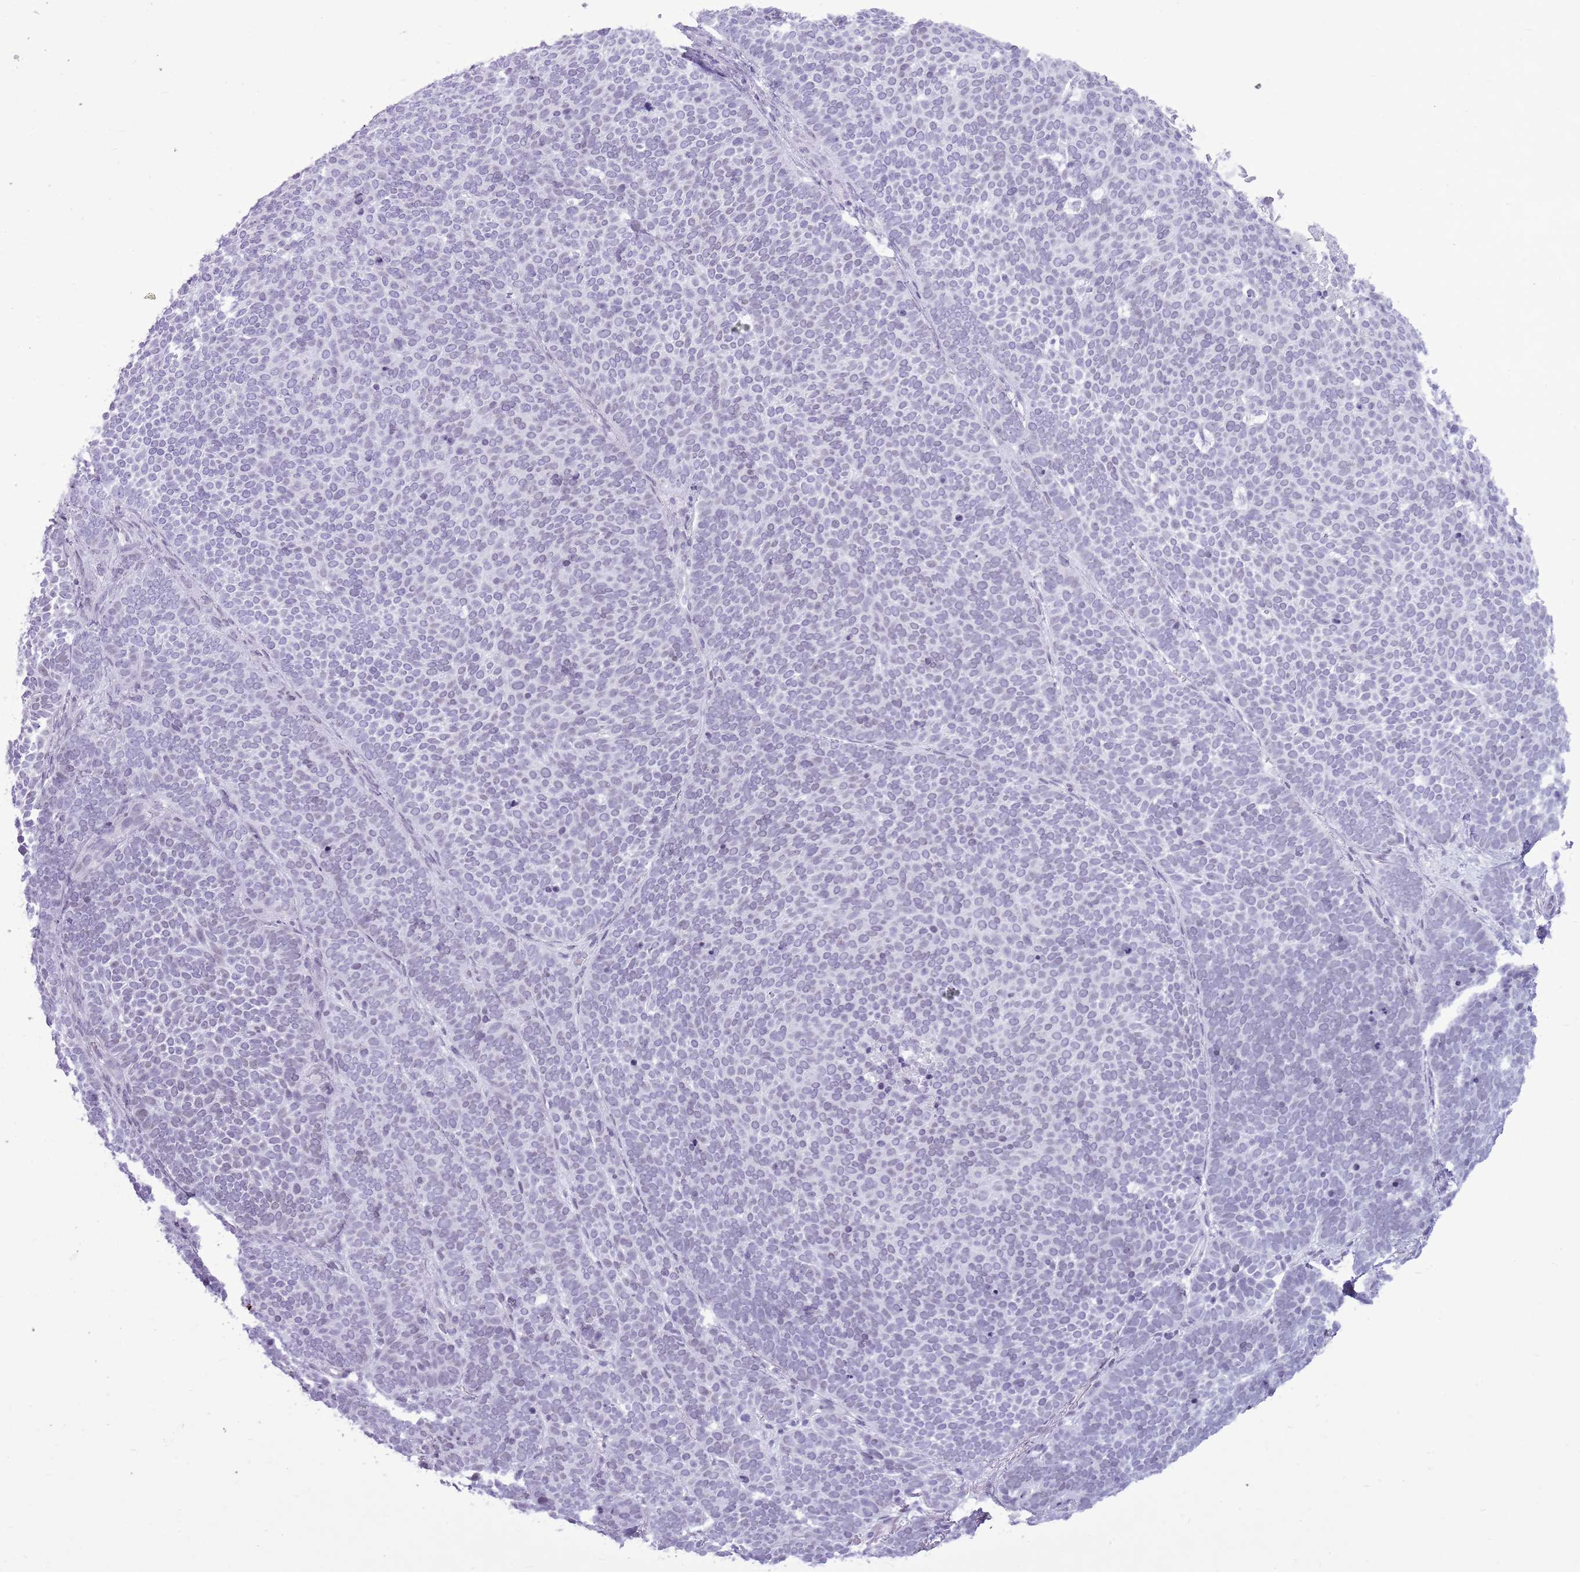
{"staining": {"intensity": "negative", "quantity": "none", "location": "none"}, "tissue": "skin cancer", "cell_type": "Tumor cells", "image_type": "cancer", "snomed": [{"axis": "morphology", "description": "Basal cell carcinoma"}, {"axis": "topography", "description": "Skin"}], "caption": "Immunohistochemical staining of basal cell carcinoma (skin) exhibits no significant positivity in tumor cells.", "gene": "ASIP", "patient": {"sex": "female", "age": 77}}